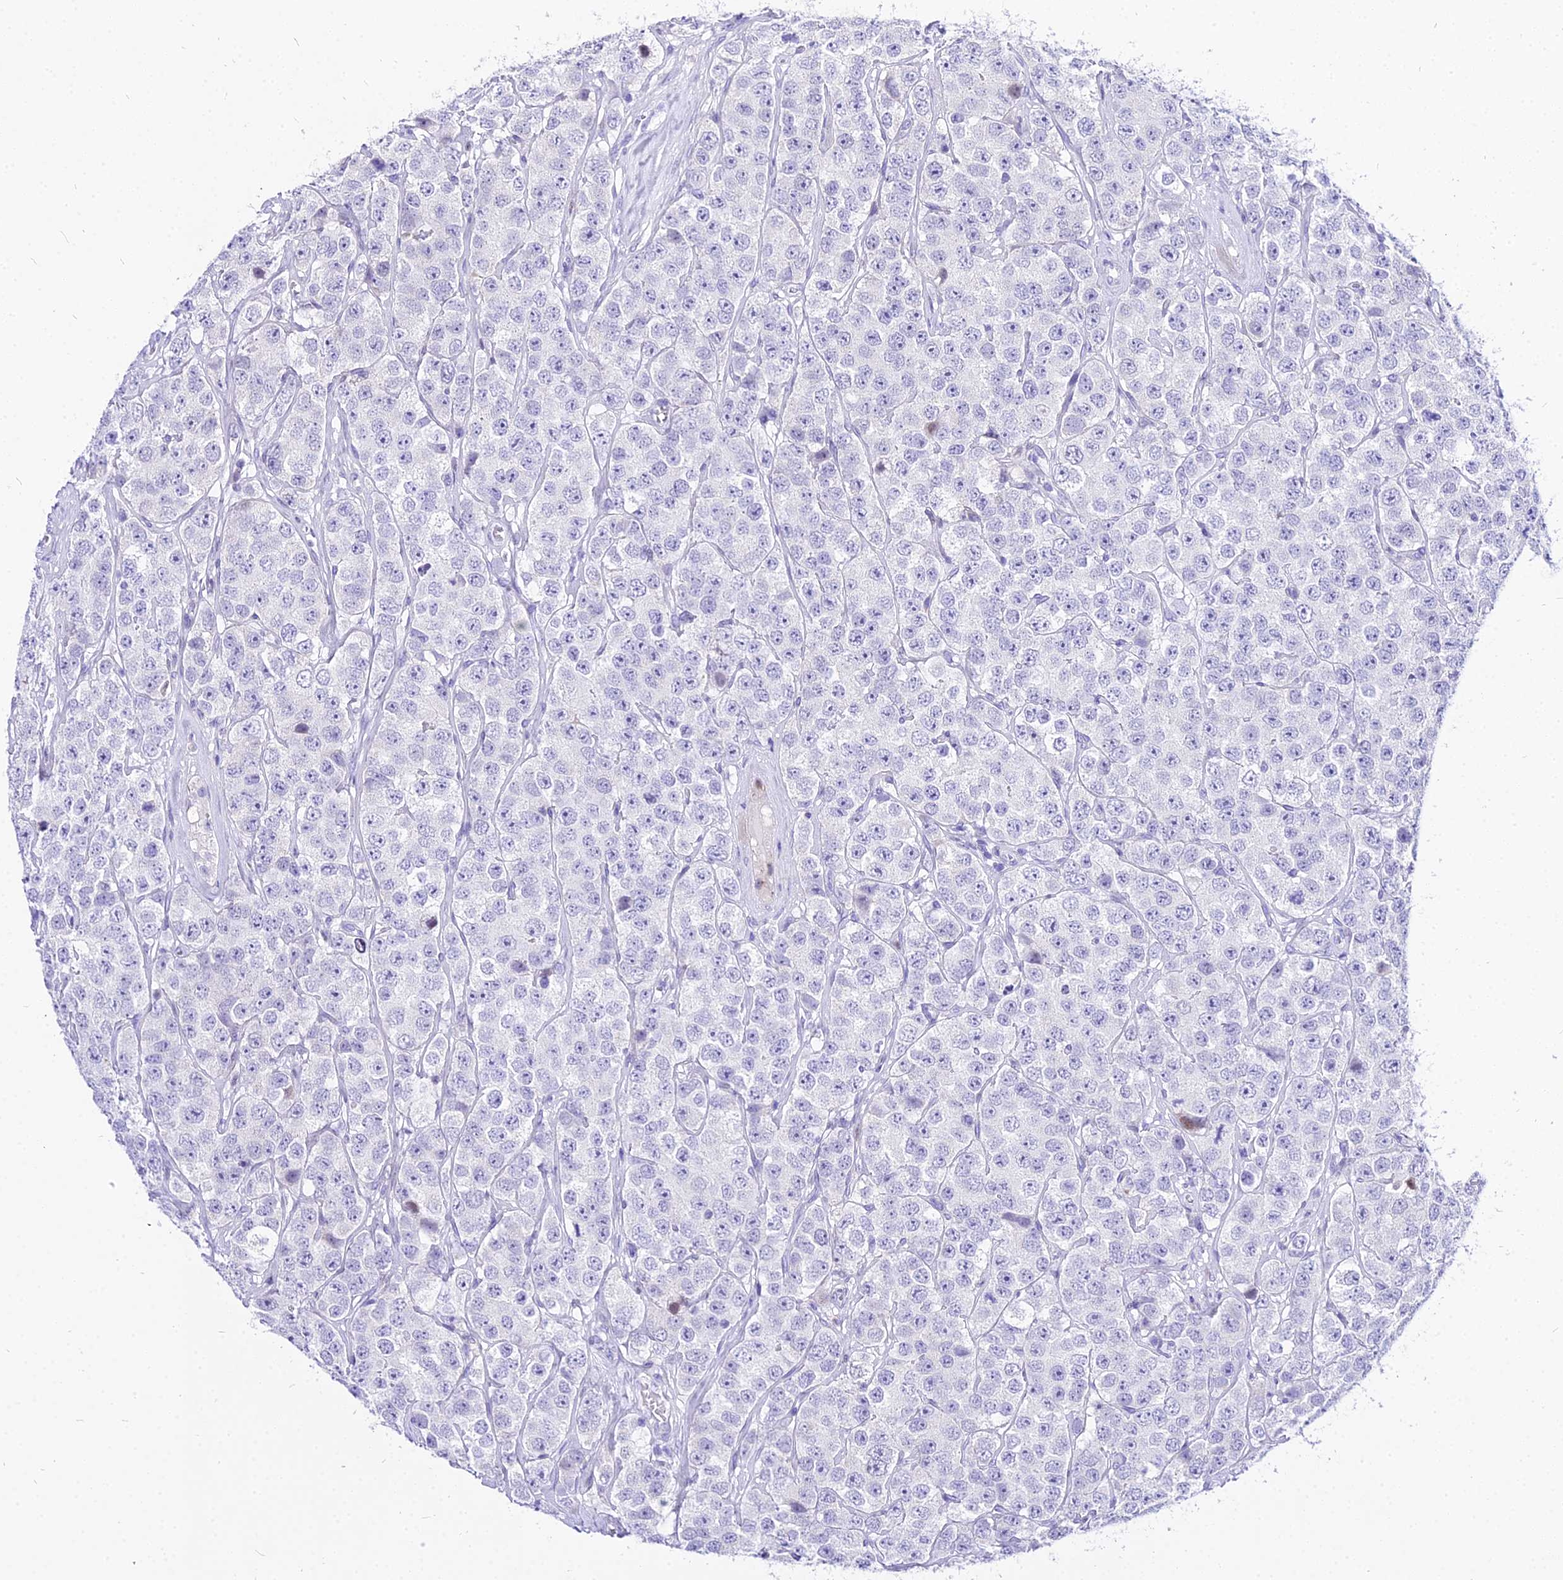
{"staining": {"intensity": "negative", "quantity": "none", "location": "none"}, "tissue": "testis cancer", "cell_type": "Tumor cells", "image_type": "cancer", "snomed": [{"axis": "morphology", "description": "Seminoma, NOS"}, {"axis": "topography", "description": "Testis"}], "caption": "This micrograph is of testis cancer (seminoma) stained with immunohistochemistry (IHC) to label a protein in brown with the nuclei are counter-stained blue. There is no staining in tumor cells.", "gene": "CARD18", "patient": {"sex": "male", "age": 28}}